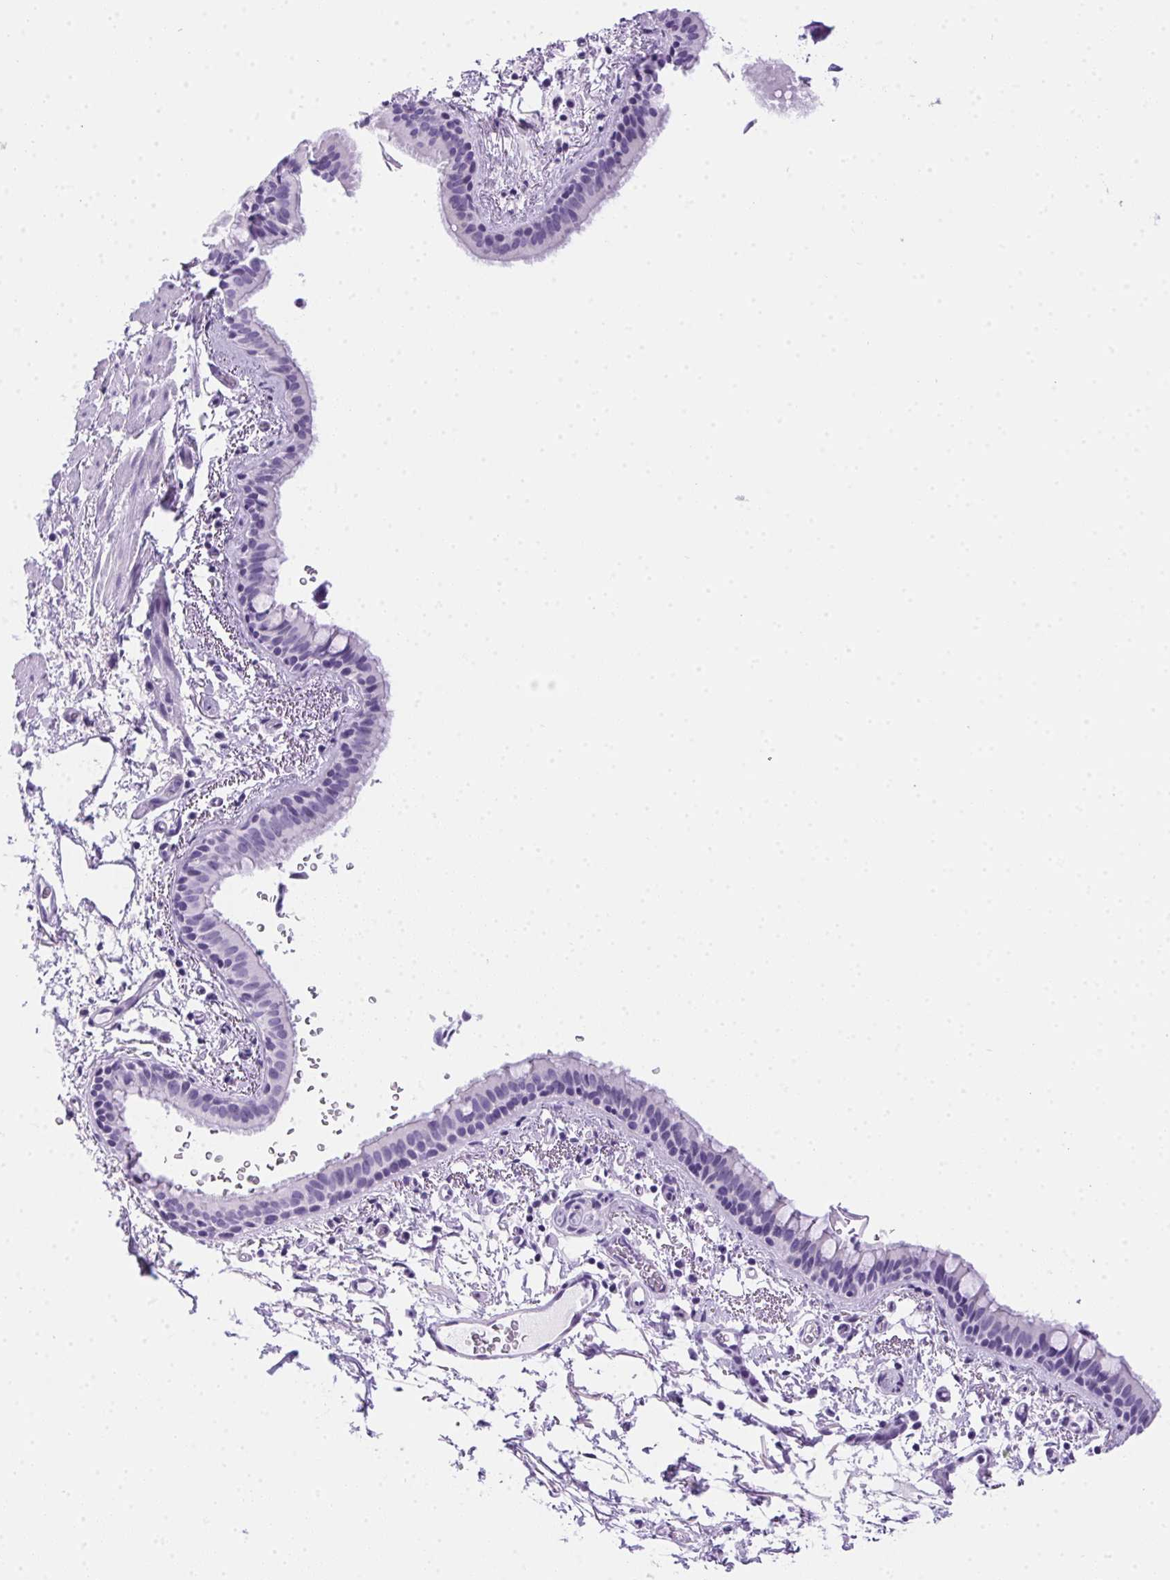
{"staining": {"intensity": "negative", "quantity": "none", "location": "none"}, "tissue": "bronchus", "cell_type": "Respiratory epithelial cells", "image_type": "normal", "snomed": [{"axis": "morphology", "description": "Normal tissue, NOS"}, {"axis": "topography", "description": "Bronchus"}], "caption": "Protein analysis of normal bronchus exhibits no significant expression in respiratory epithelial cells.", "gene": "SPACA5B", "patient": {"sex": "female", "age": 61}}